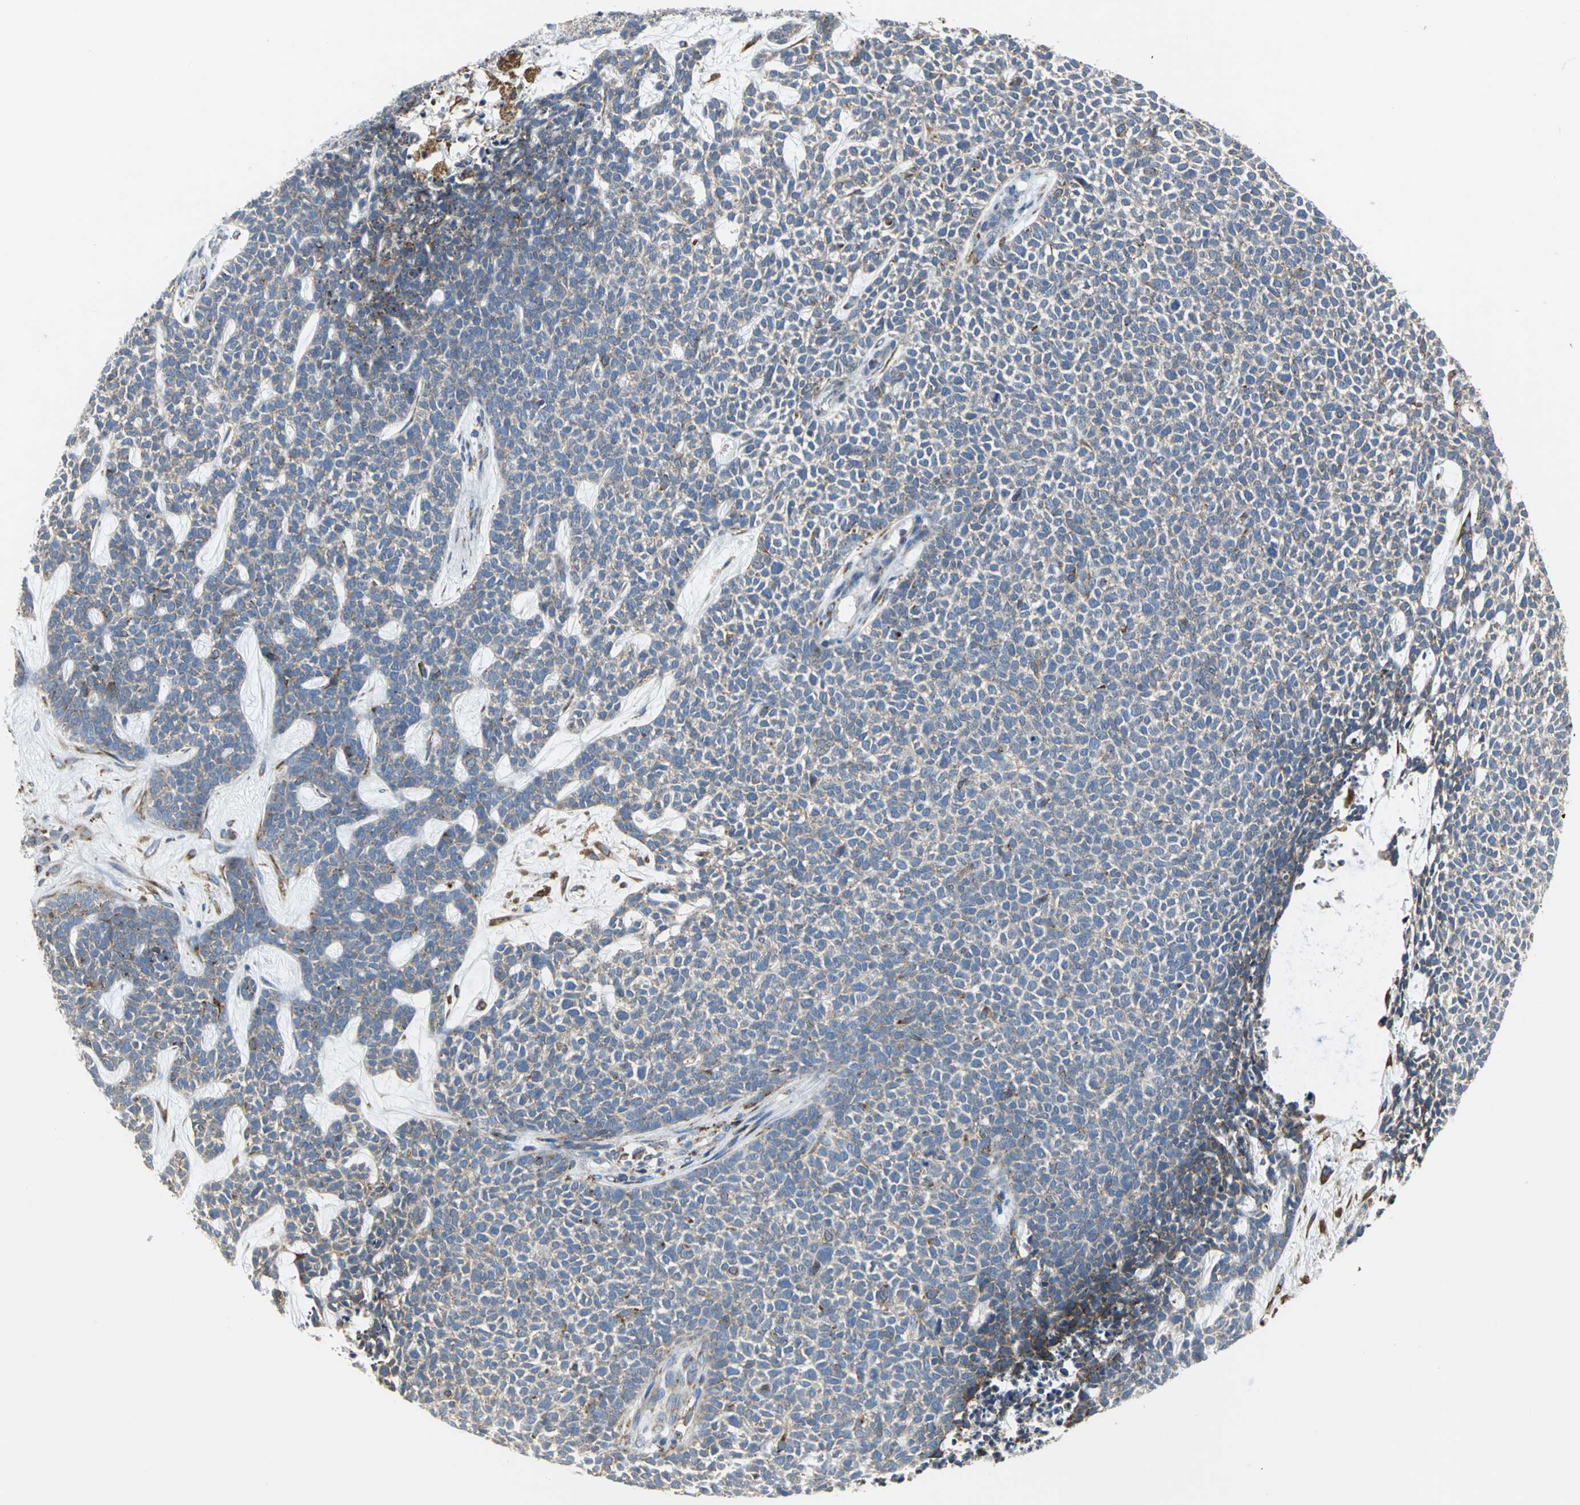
{"staining": {"intensity": "weak", "quantity": "25%-75%", "location": "cytoplasmic/membranous"}, "tissue": "skin cancer", "cell_type": "Tumor cells", "image_type": "cancer", "snomed": [{"axis": "morphology", "description": "Basal cell carcinoma"}, {"axis": "topography", "description": "Skin"}], "caption": "DAB immunohistochemical staining of basal cell carcinoma (skin) displays weak cytoplasmic/membranous protein positivity in approximately 25%-75% of tumor cells.", "gene": "SDF2L1", "patient": {"sex": "female", "age": 84}}